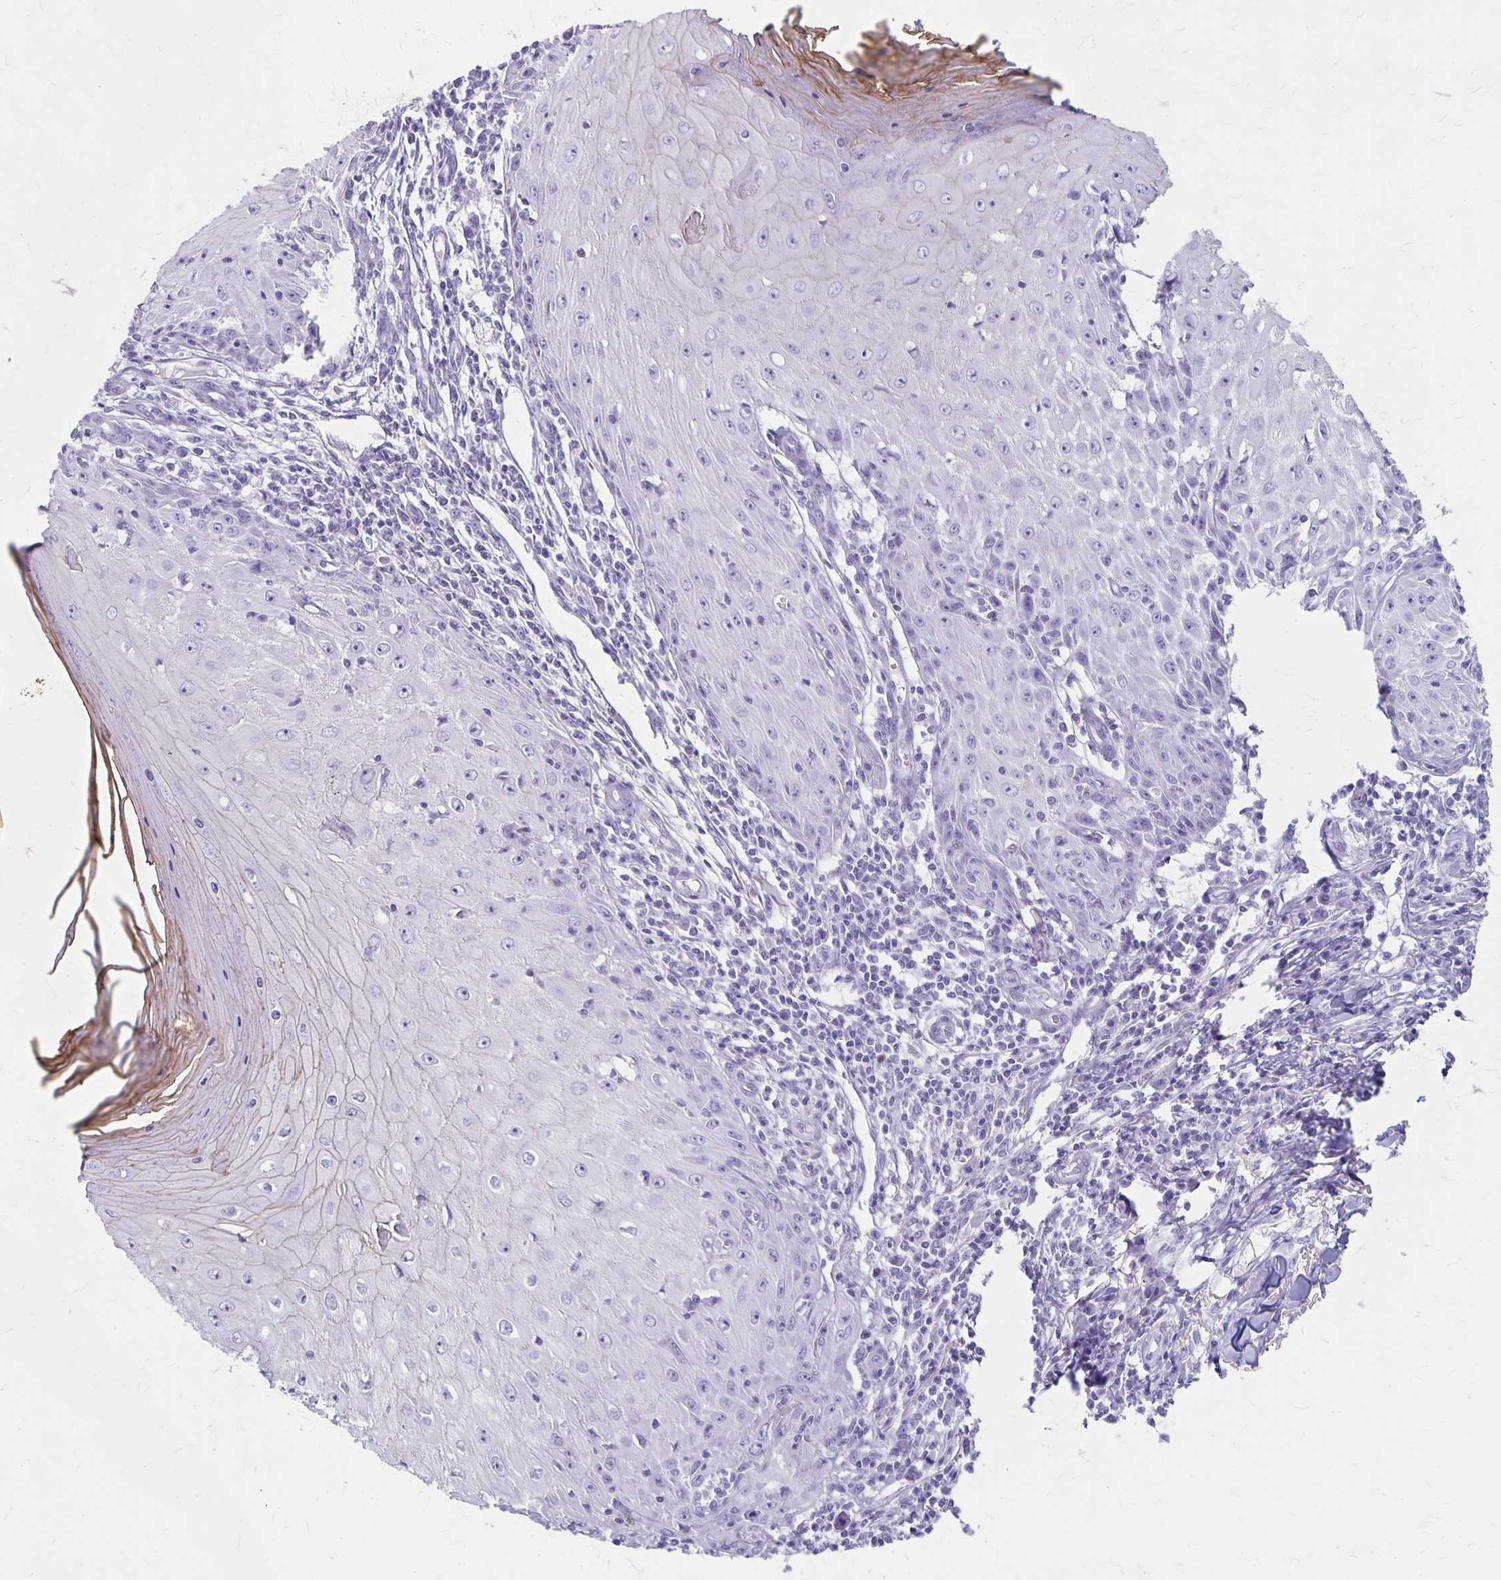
{"staining": {"intensity": "negative", "quantity": "none", "location": "none"}, "tissue": "skin cancer", "cell_type": "Tumor cells", "image_type": "cancer", "snomed": [{"axis": "morphology", "description": "Squamous cell carcinoma, NOS"}, {"axis": "topography", "description": "Skin"}], "caption": "The micrograph reveals no staining of tumor cells in squamous cell carcinoma (skin).", "gene": "MAGEC2", "patient": {"sex": "female", "age": 73}}